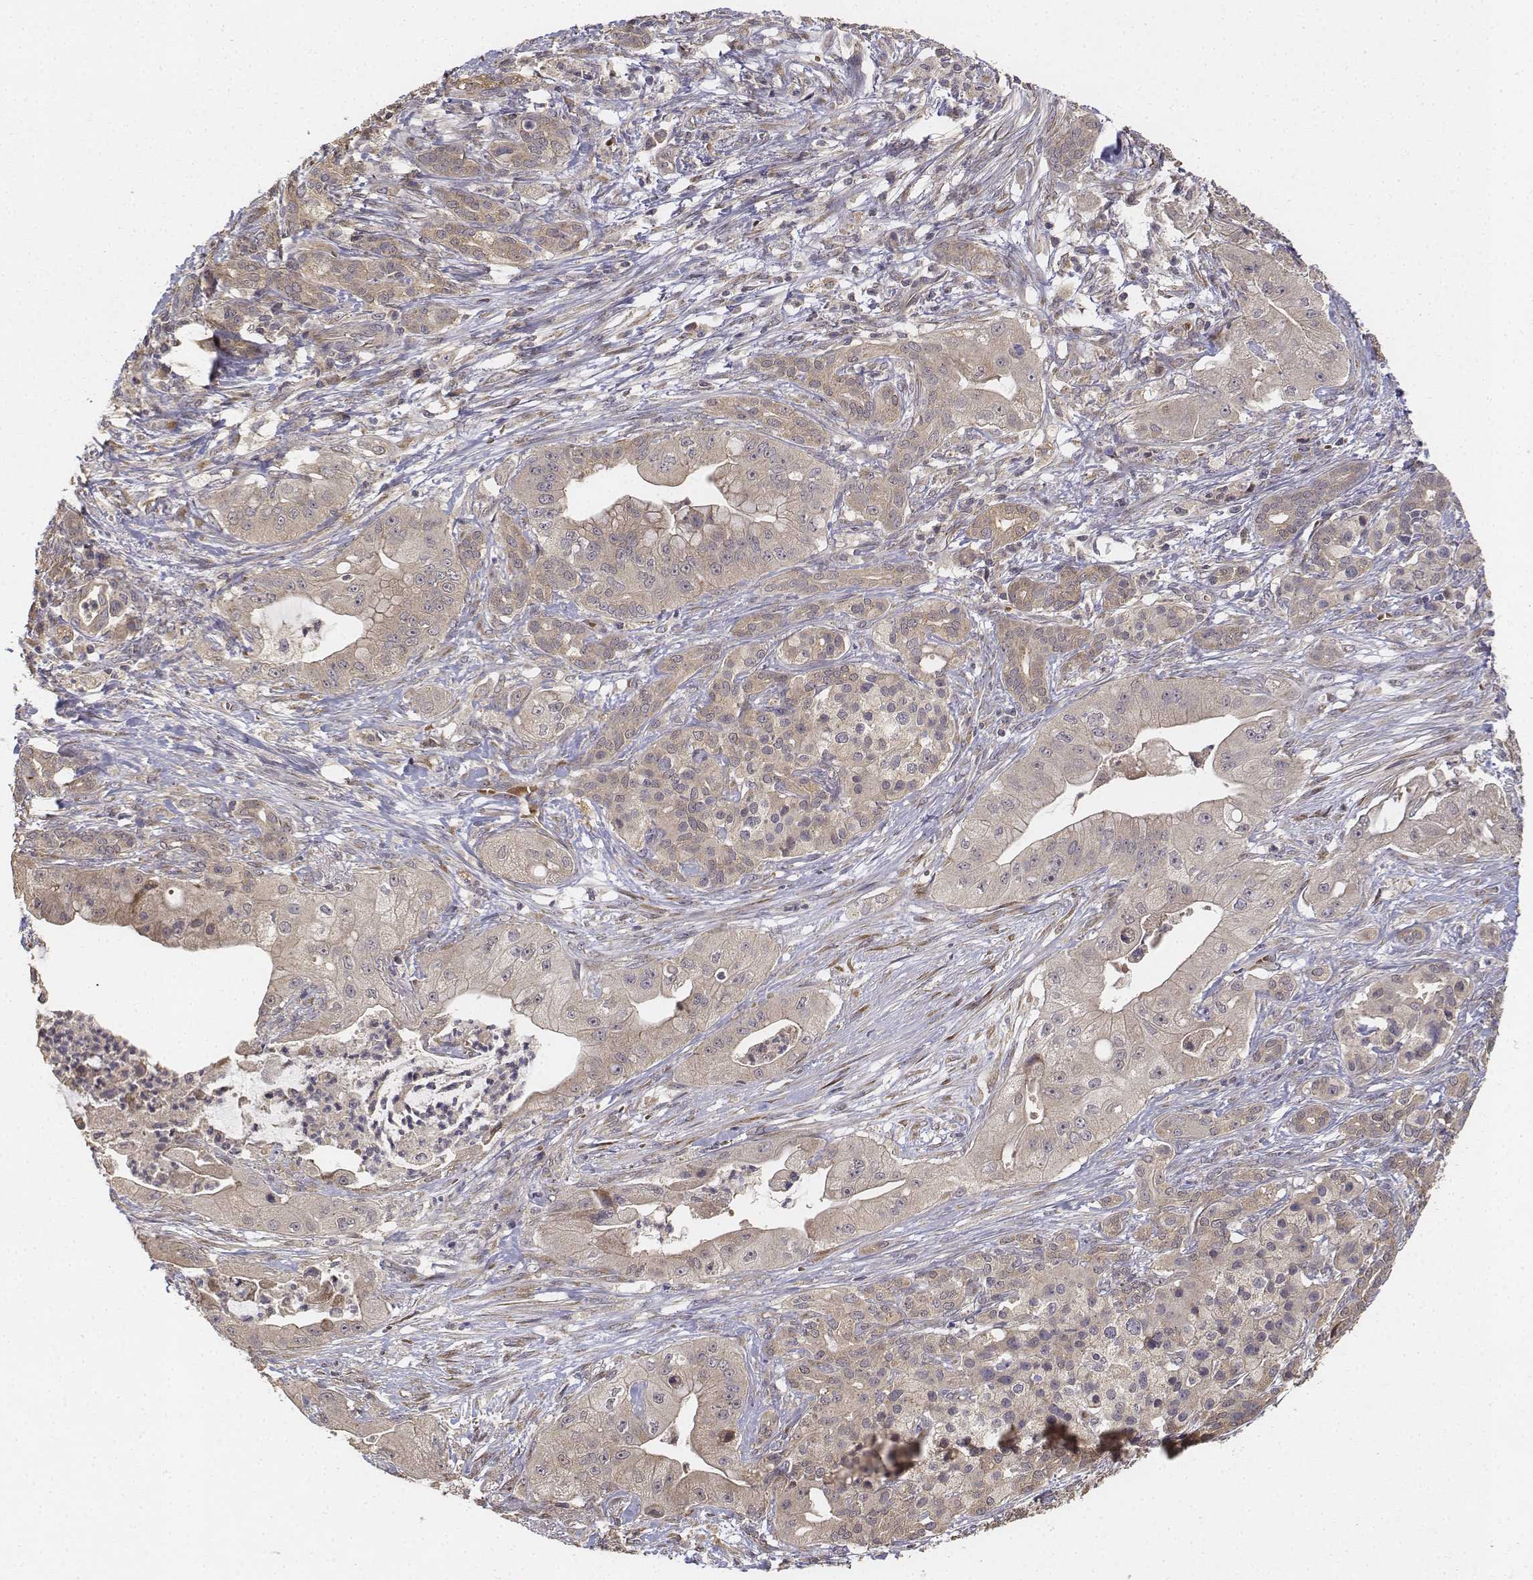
{"staining": {"intensity": "weak", "quantity": ">75%", "location": "cytoplasmic/membranous"}, "tissue": "pancreatic cancer", "cell_type": "Tumor cells", "image_type": "cancer", "snomed": [{"axis": "morphology", "description": "Normal tissue, NOS"}, {"axis": "morphology", "description": "Inflammation, NOS"}, {"axis": "morphology", "description": "Adenocarcinoma, NOS"}, {"axis": "topography", "description": "Pancreas"}], "caption": "Adenocarcinoma (pancreatic) stained for a protein reveals weak cytoplasmic/membranous positivity in tumor cells.", "gene": "FBXO21", "patient": {"sex": "male", "age": 57}}